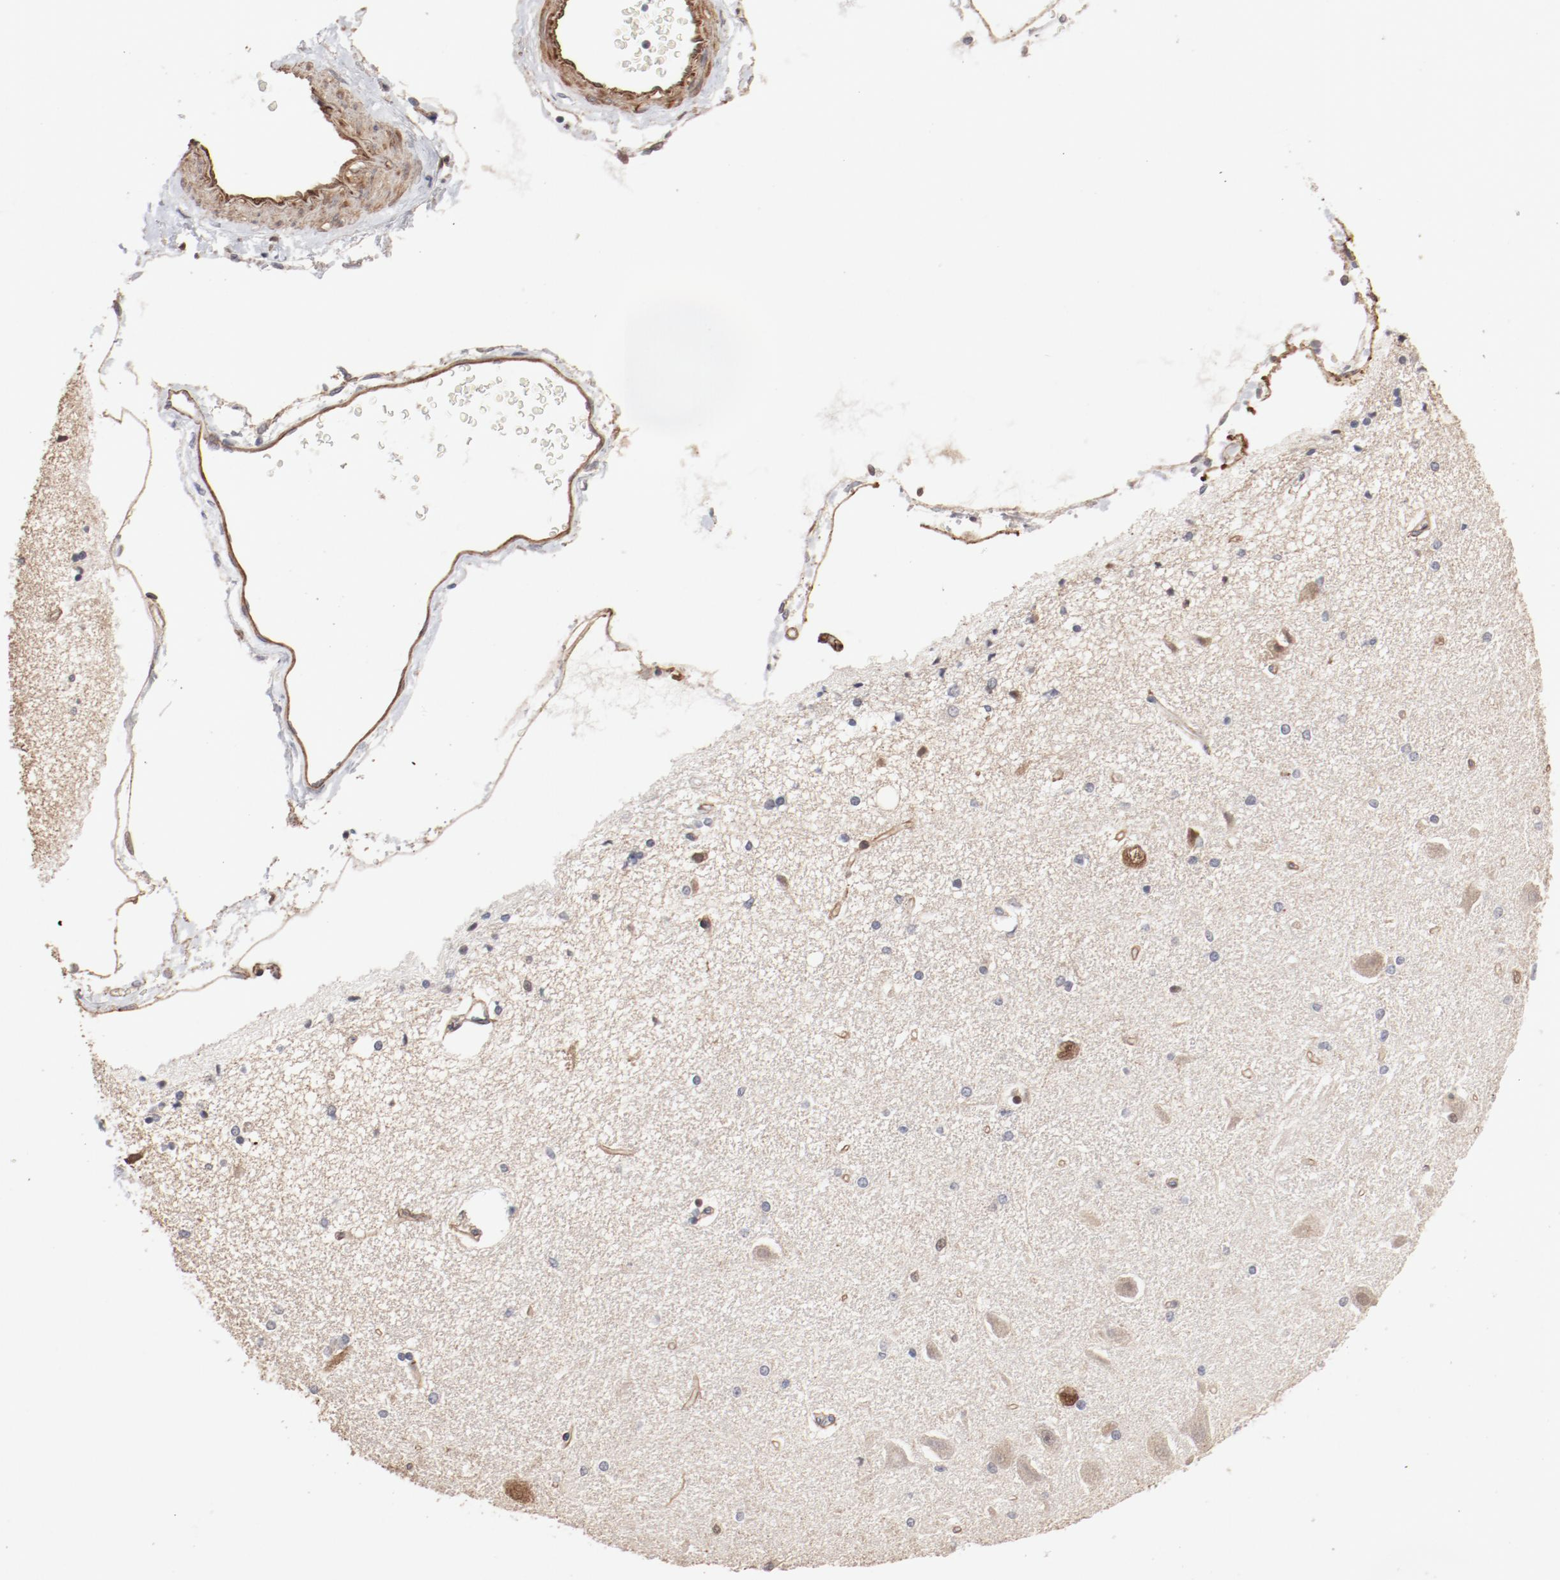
{"staining": {"intensity": "negative", "quantity": "none", "location": "none"}, "tissue": "hippocampus", "cell_type": "Glial cells", "image_type": "normal", "snomed": [{"axis": "morphology", "description": "Normal tissue, NOS"}, {"axis": "topography", "description": "Hippocampus"}], "caption": "There is no significant positivity in glial cells of hippocampus. (Brightfield microscopy of DAB IHC at high magnification).", "gene": "MAGED4B", "patient": {"sex": "female", "age": 54}}